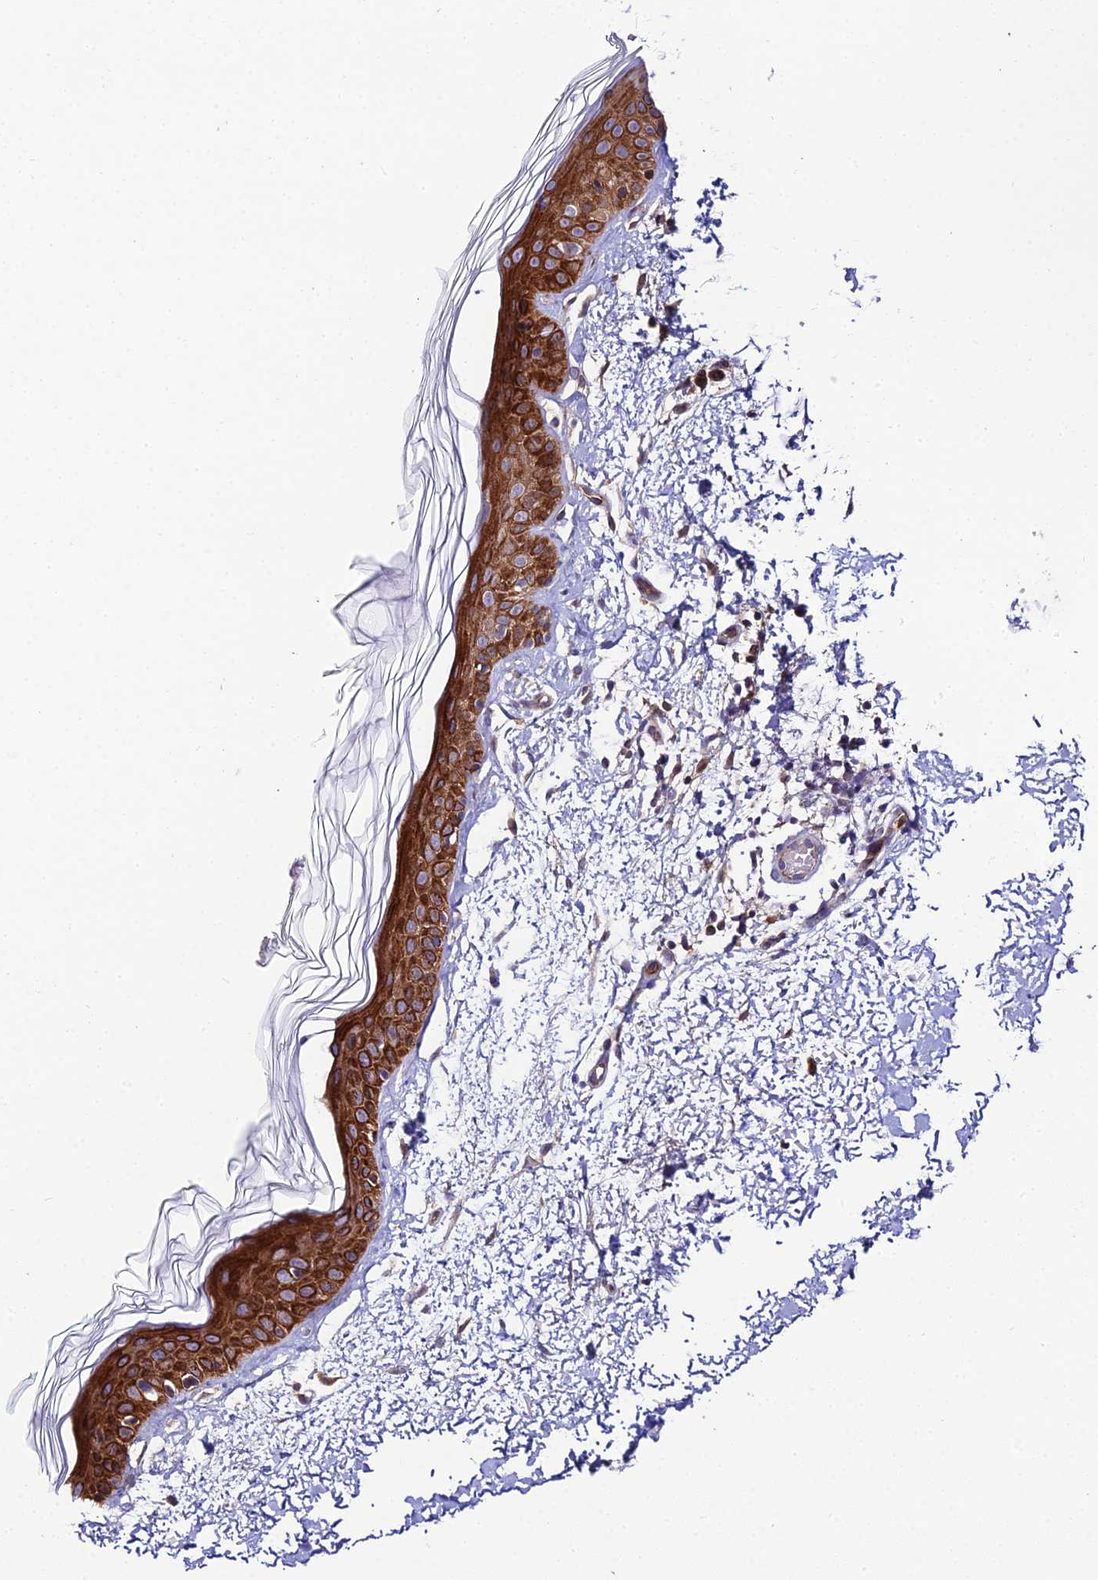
{"staining": {"intensity": "moderate", "quantity": ">75%", "location": "cytoplasmic/membranous"}, "tissue": "skin", "cell_type": "Fibroblasts", "image_type": "normal", "snomed": [{"axis": "morphology", "description": "Normal tissue, NOS"}, {"axis": "topography", "description": "Skin"}], "caption": "Skin stained with DAB immunohistochemistry (IHC) demonstrates medium levels of moderate cytoplasmic/membranous positivity in about >75% of fibroblasts.", "gene": "DDX19A", "patient": {"sex": "male", "age": 66}}